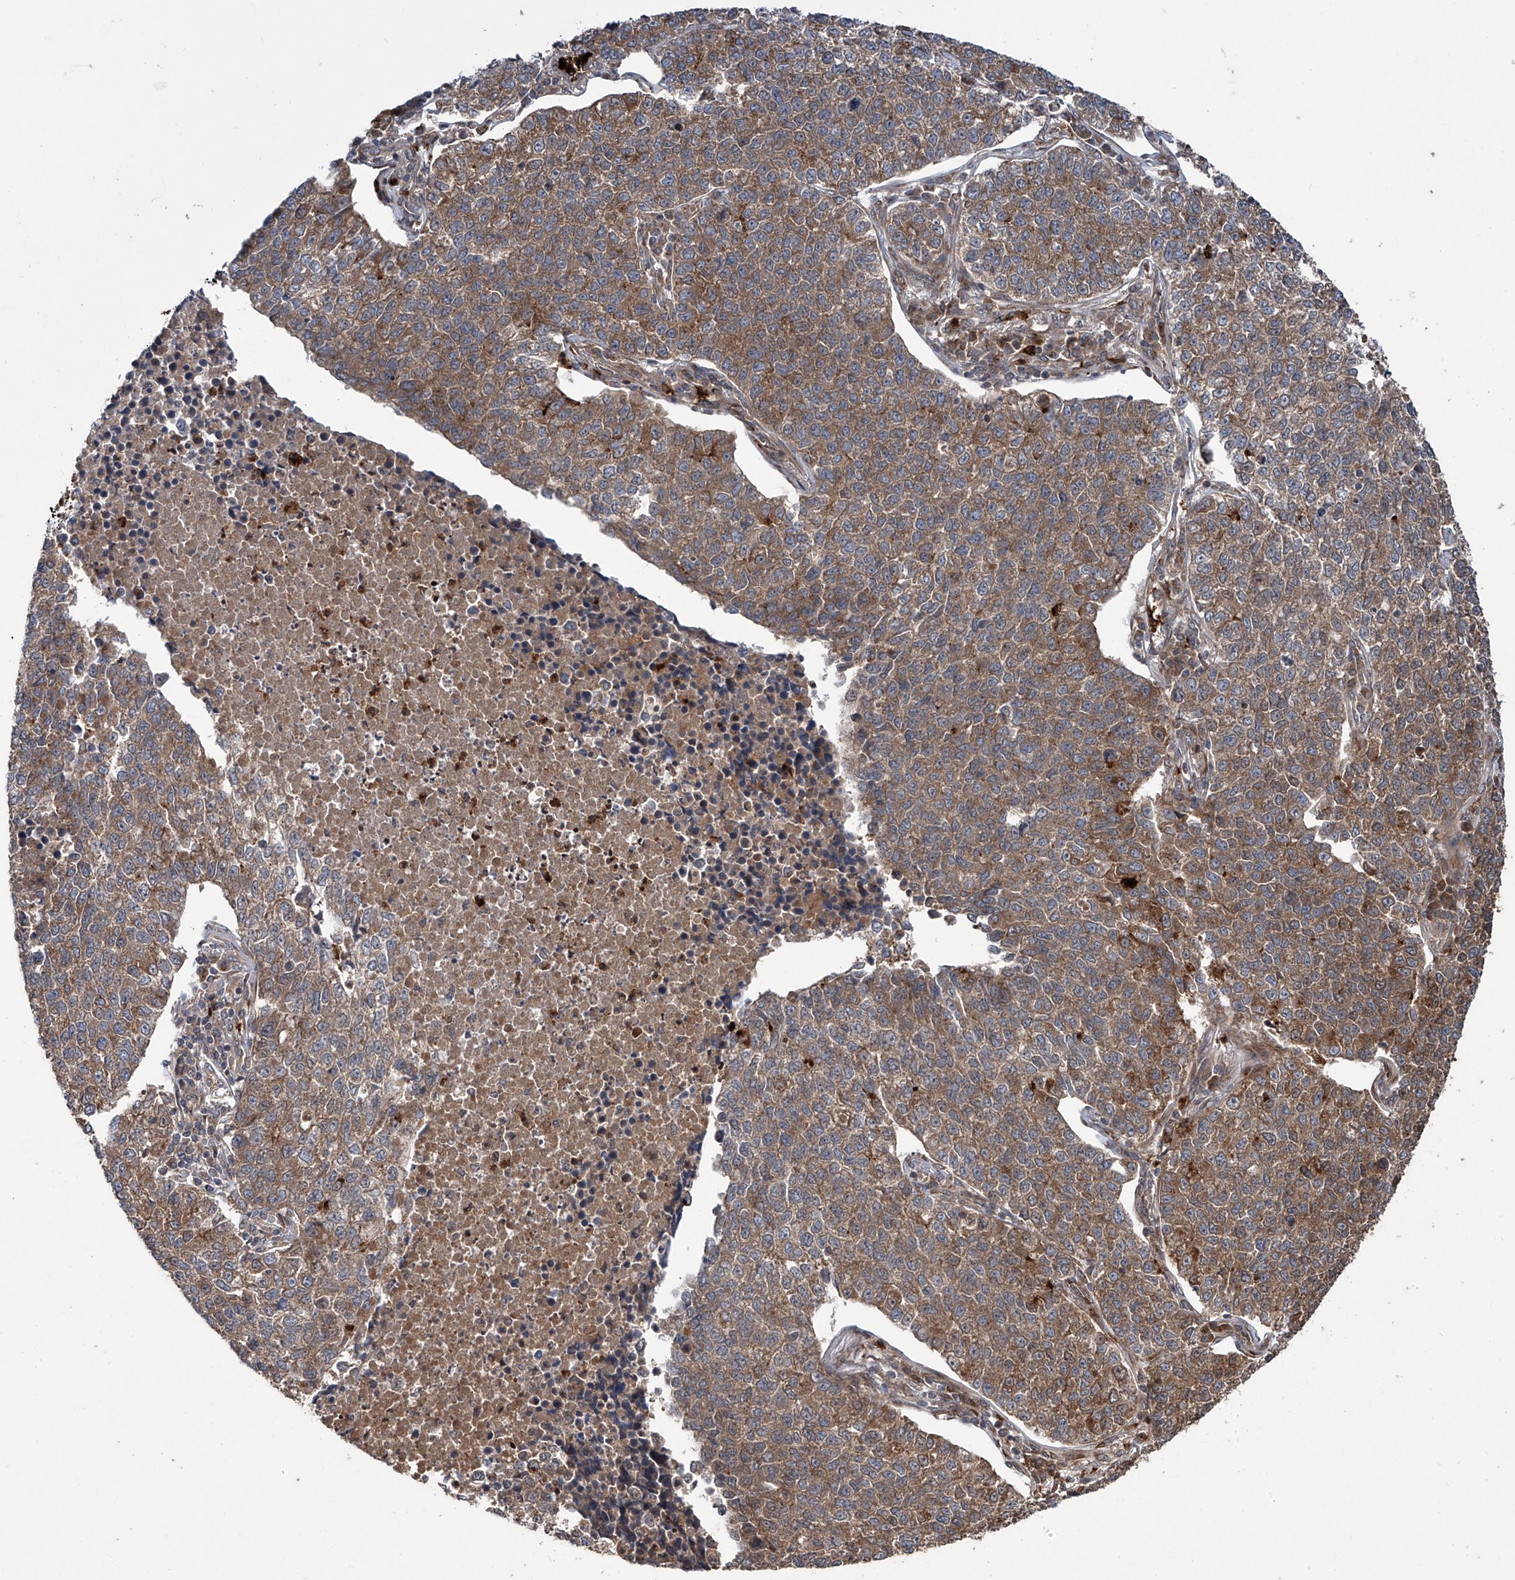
{"staining": {"intensity": "moderate", "quantity": ">75%", "location": "cytoplasmic/membranous"}, "tissue": "lung cancer", "cell_type": "Tumor cells", "image_type": "cancer", "snomed": [{"axis": "morphology", "description": "Adenocarcinoma, NOS"}, {"axis": "topography", "description": "Lung"}], "caption": "About >75% of tumor cells in lung adenocarcinoma reveal moderate cytoplasmic/membranous protein positivity as visualized by brown immunohistochemical staining.", "gene": "ZDHHC9", "patient": {"sex": "male", "age": 49}}